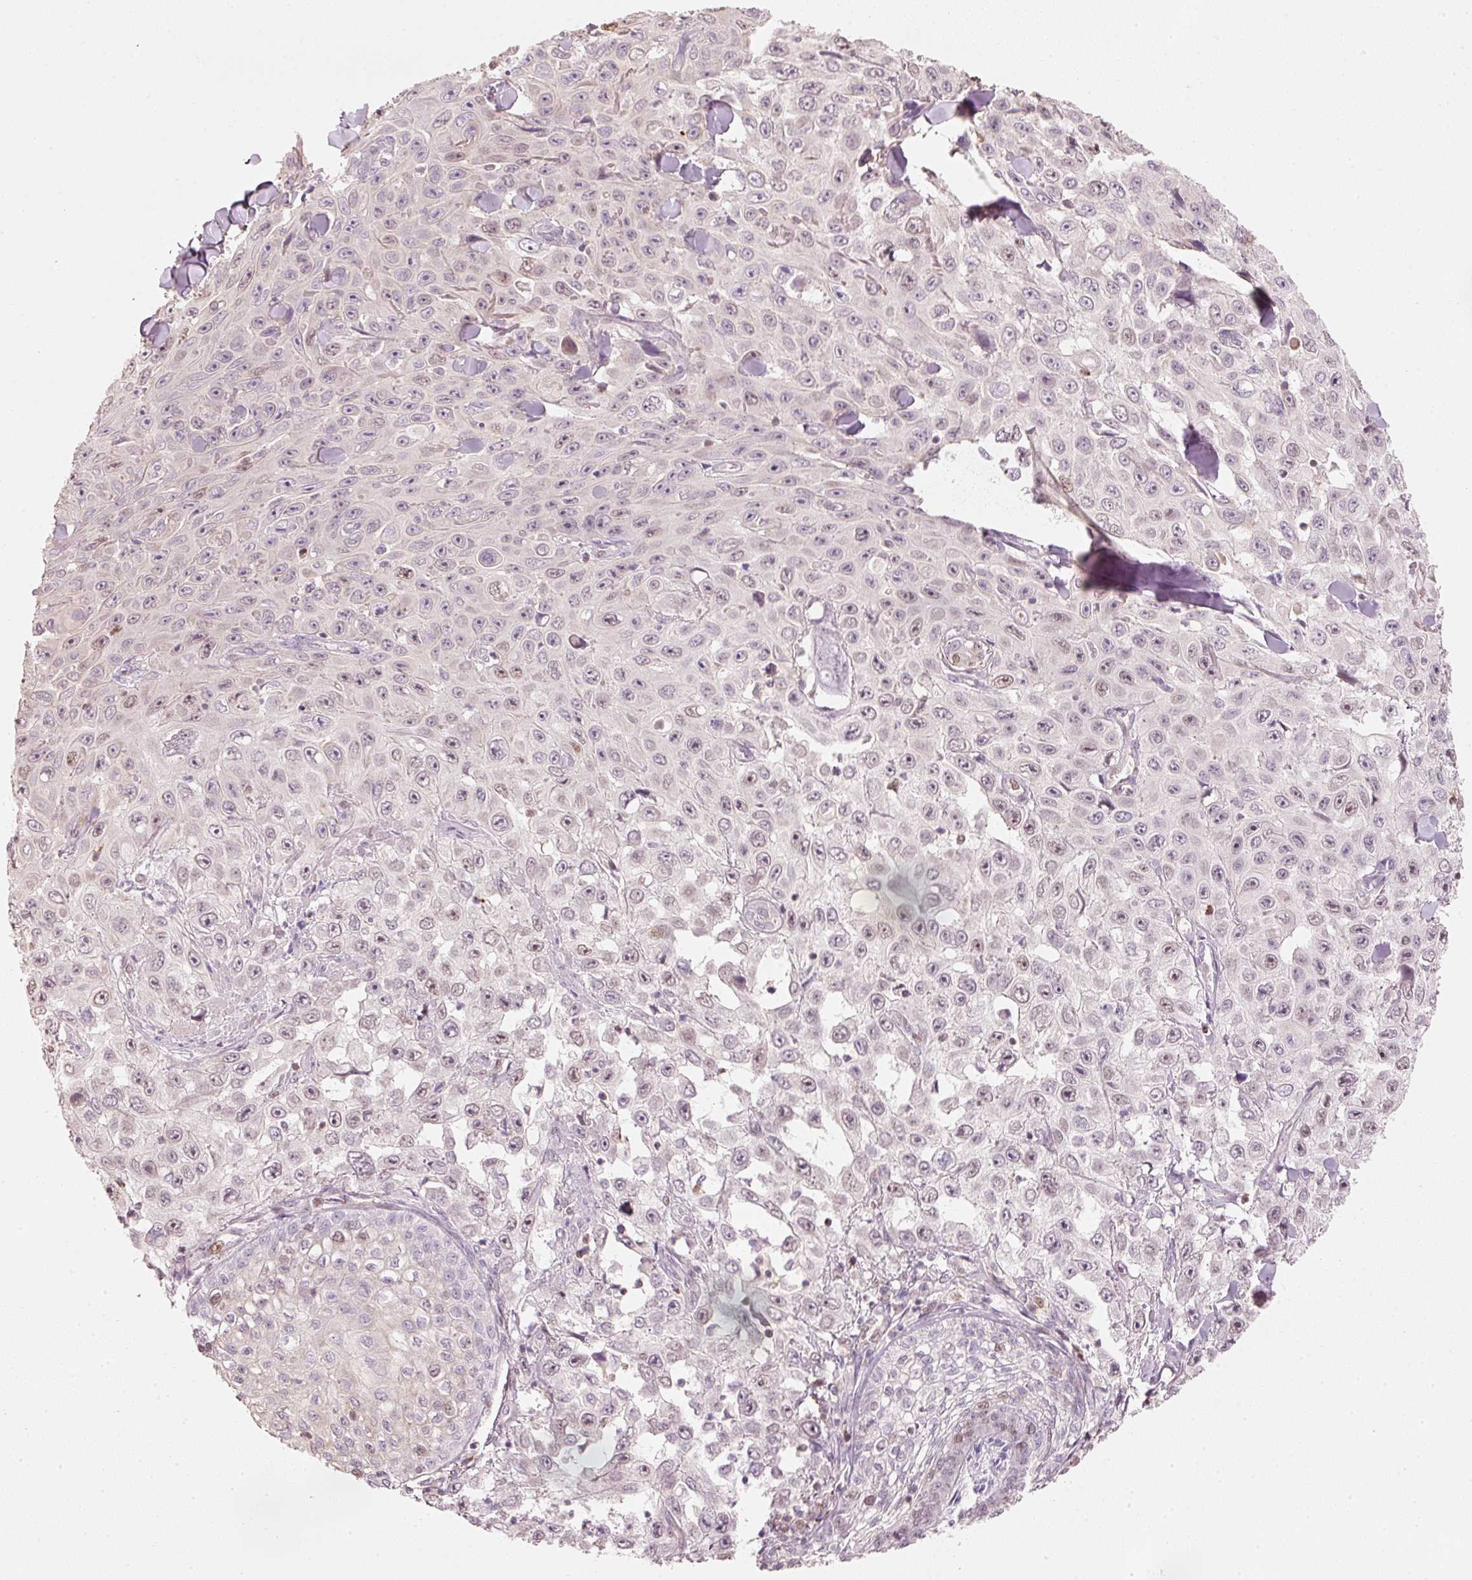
{"staining": {"intensity": "weak", "quantity": "<25%", "location": "nuclear"}, "tissue": "skin cancer", "cell_type": "Tumor cells", "image_type": "cancer", "snomed": [{"axis": "morphology", "description": "Squamous cell carcinoma, NOS"}, {"axis": "topography", "description": "Skin"}], "caption": "The IHC micrograph has no significant staining in tumor cells of skin cancer (squamous cell carcinoma) tissue.", "gene": "TREX2", "patient": {"sex": "male", "age": 82}}